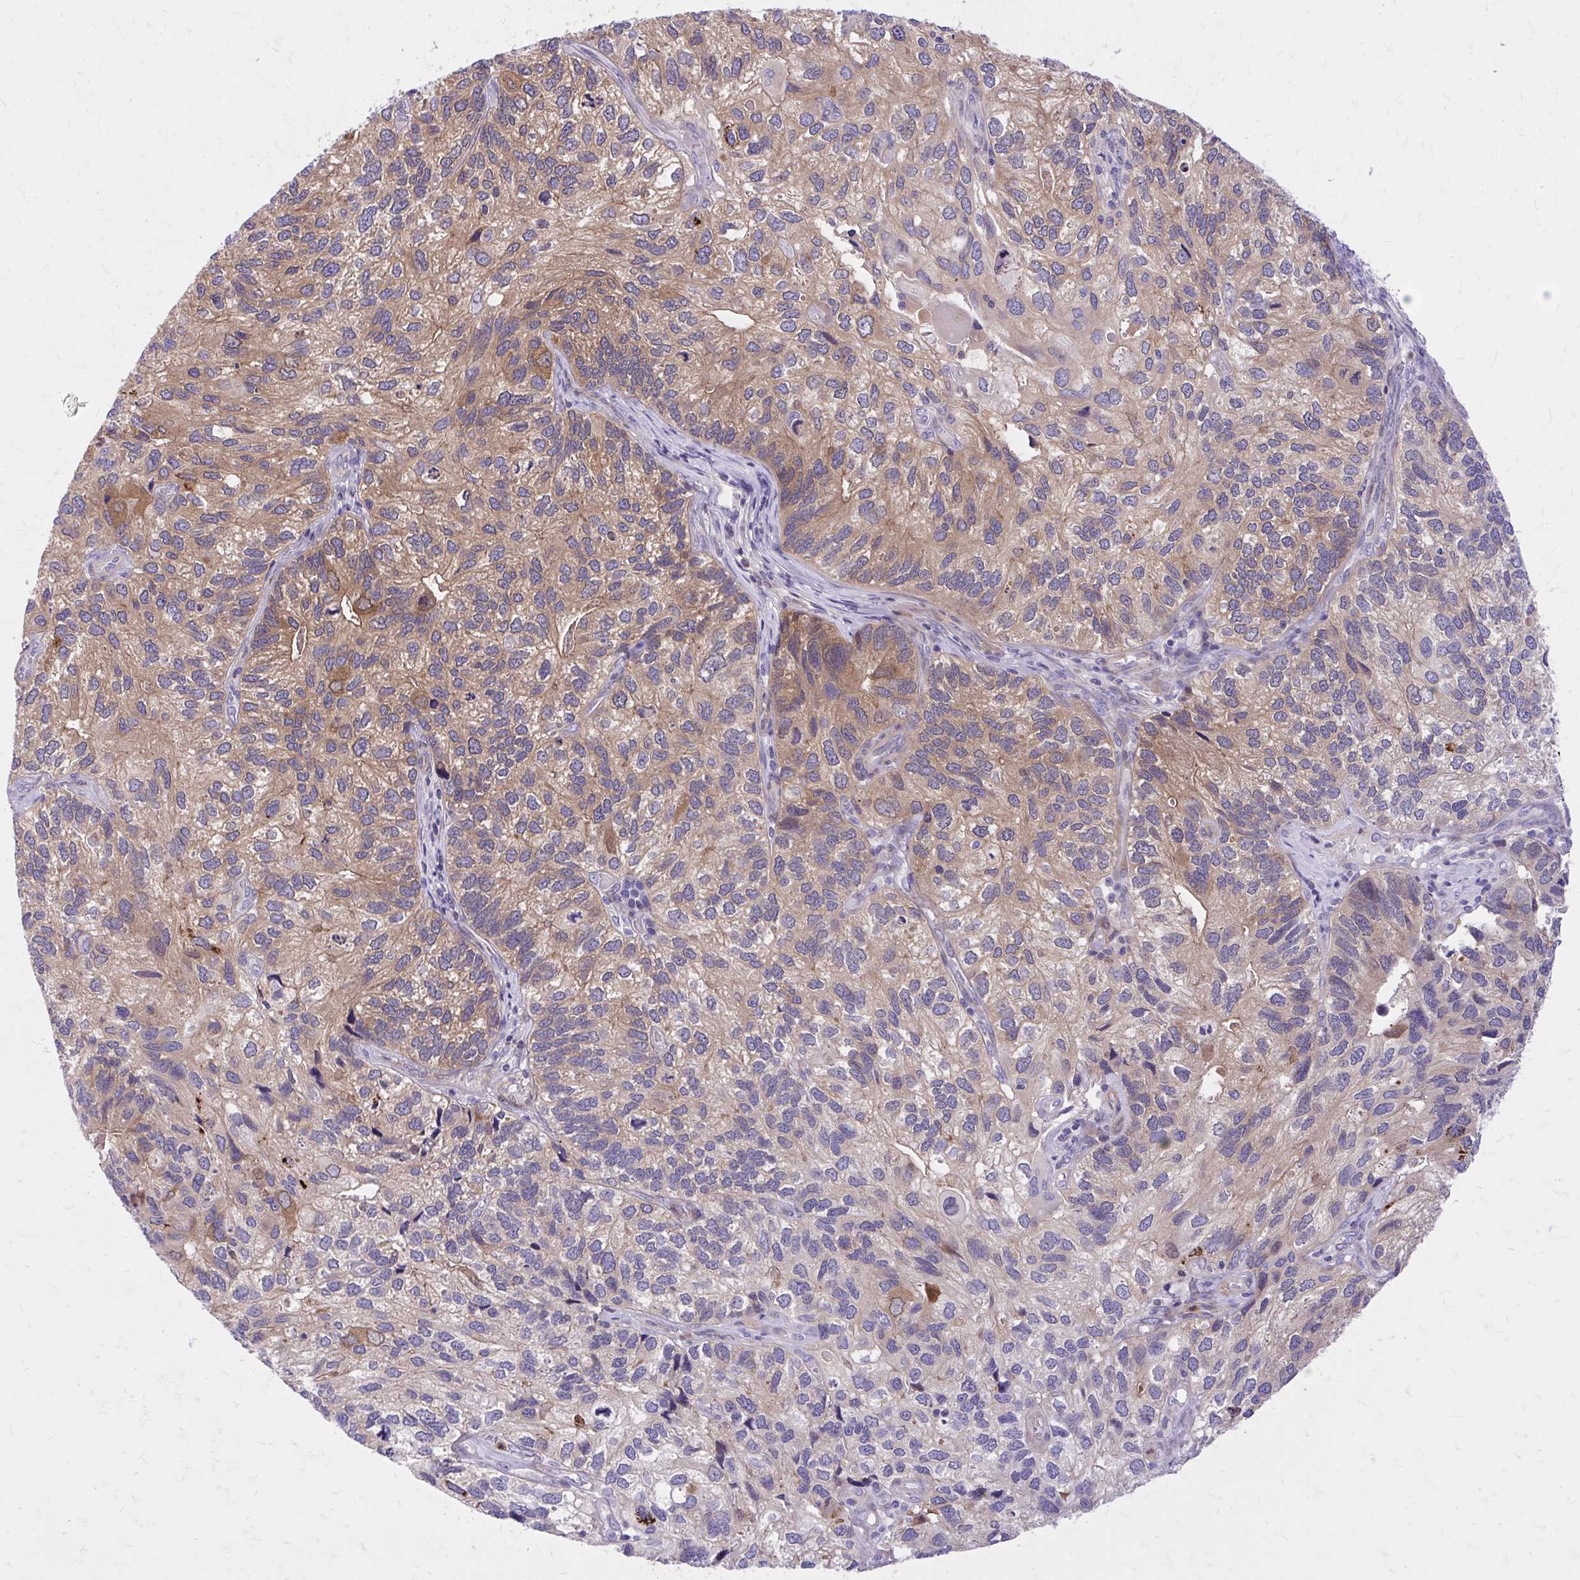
{"staining": {"intensity": "moderate", "quantity": "<25%", "location": "cytoplasmic/membranous"}, "tissue": "endometrial cancer", "cell_type": "Tumor cells", "image_type": "cancer", "snomed": [{"axis": "morphology", "description": "Carcinoma, NOS"}, {"axis": "topography", "description": "Uterus"}], "caption": "Protein expression analysis of carcinoma (endometrial) displays moderate cytoplasmic/membranous positivity in approximately <25% of tumor cells.", "gene": "ADAMTSL1", "patient": {"sex": "female", "age": 76}}